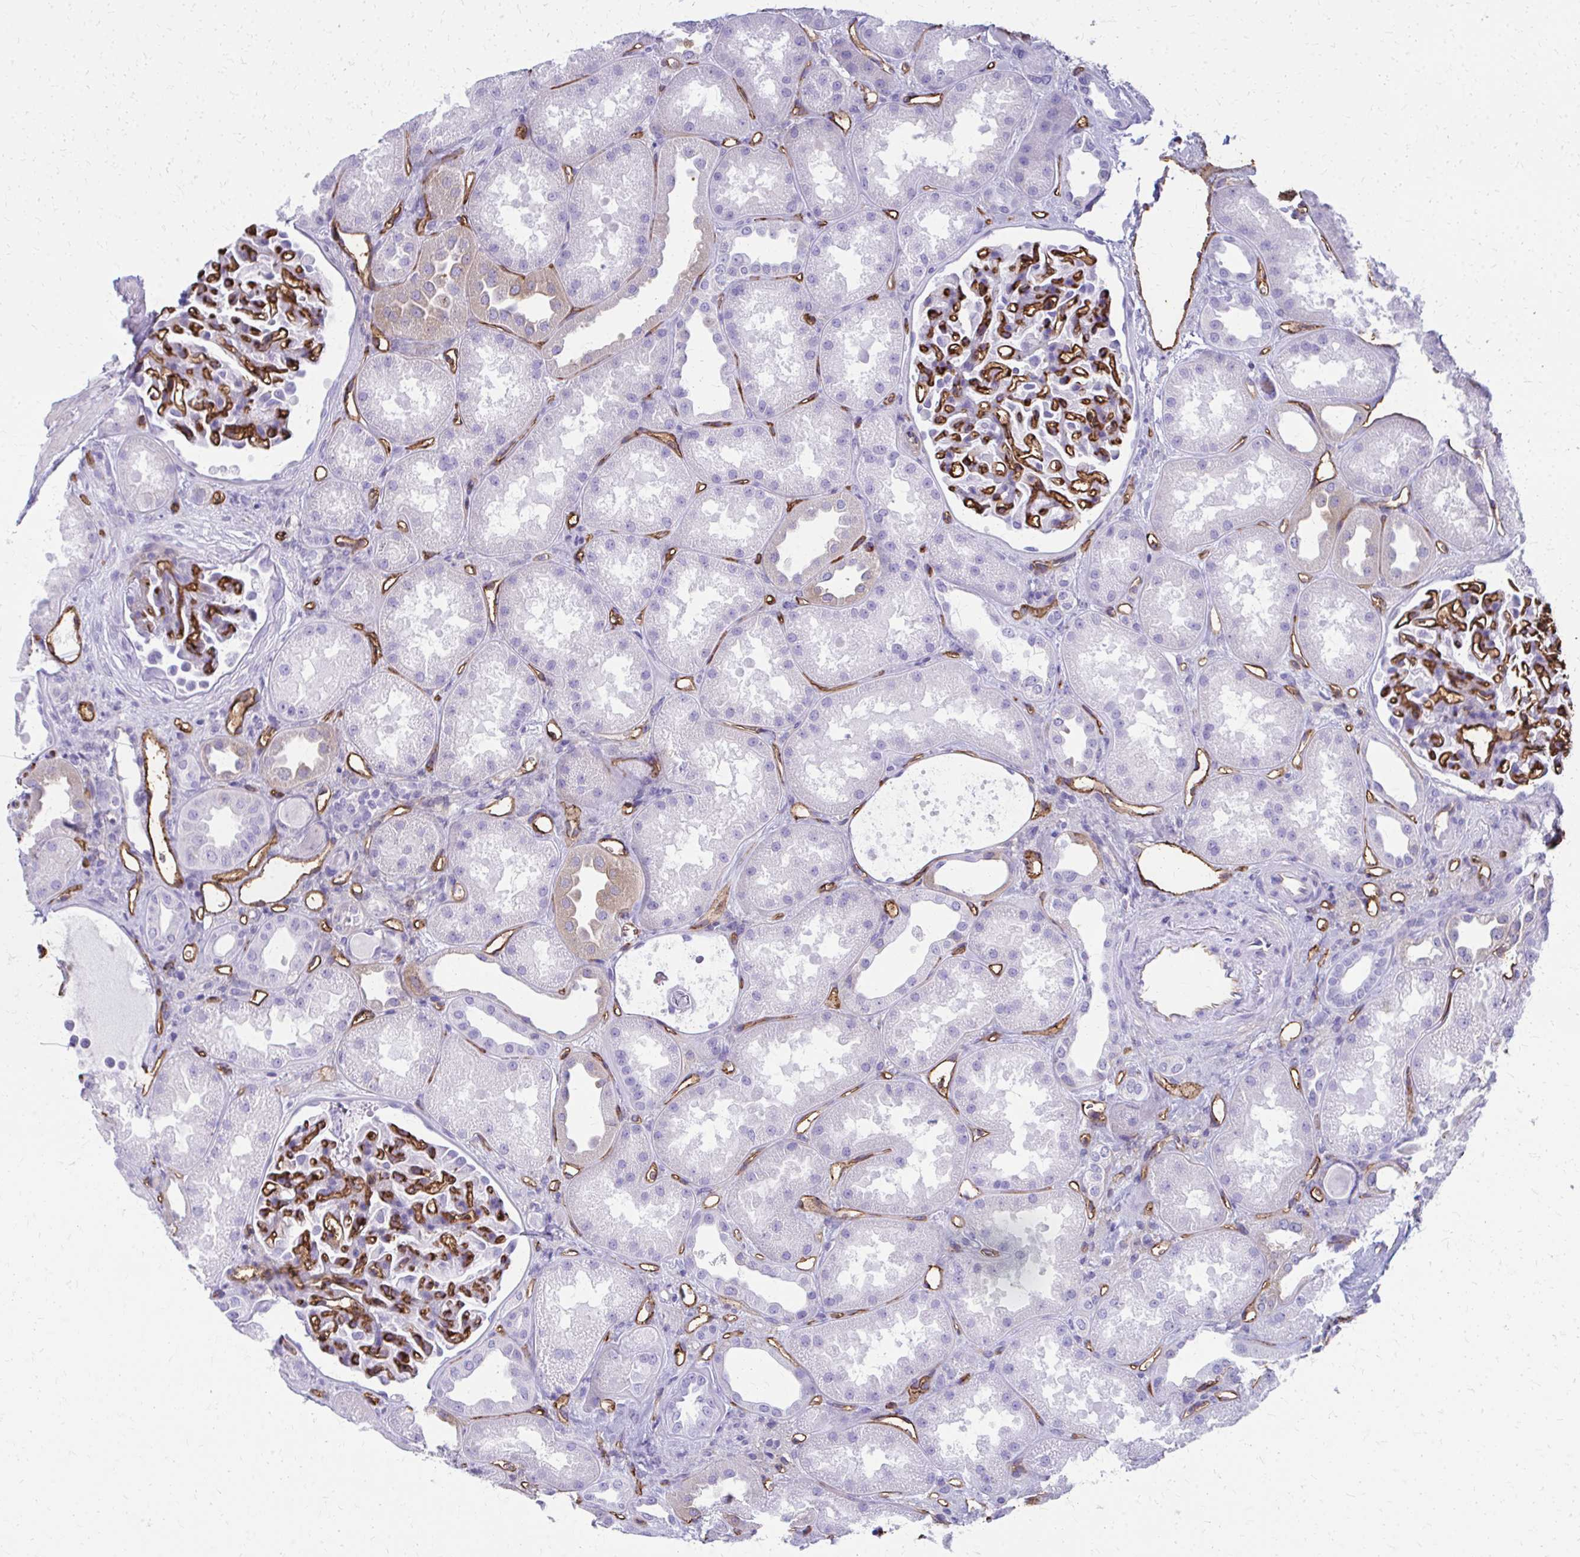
{"staining": {"intensity": "strong", "quantity": "<25%", "location": "cytoplasmic/membranous"}, "tissue": "kidney", "cell_type": "Cells in glomeruli", "image_type": "normal", "snomed": [{"axis": "morphology", "description": "Normal tissue, NOS"}, {"axis": "topography", "description": "Kidney"}], "caption": "Immunohistochemical staining of normal kidney demonstrates strong cytoplasmic/membranous protein staining in approximately <25% of cells in glomeruli.", "gene": "TPSG1", "patient": {"sex": "male", "age": 61}}